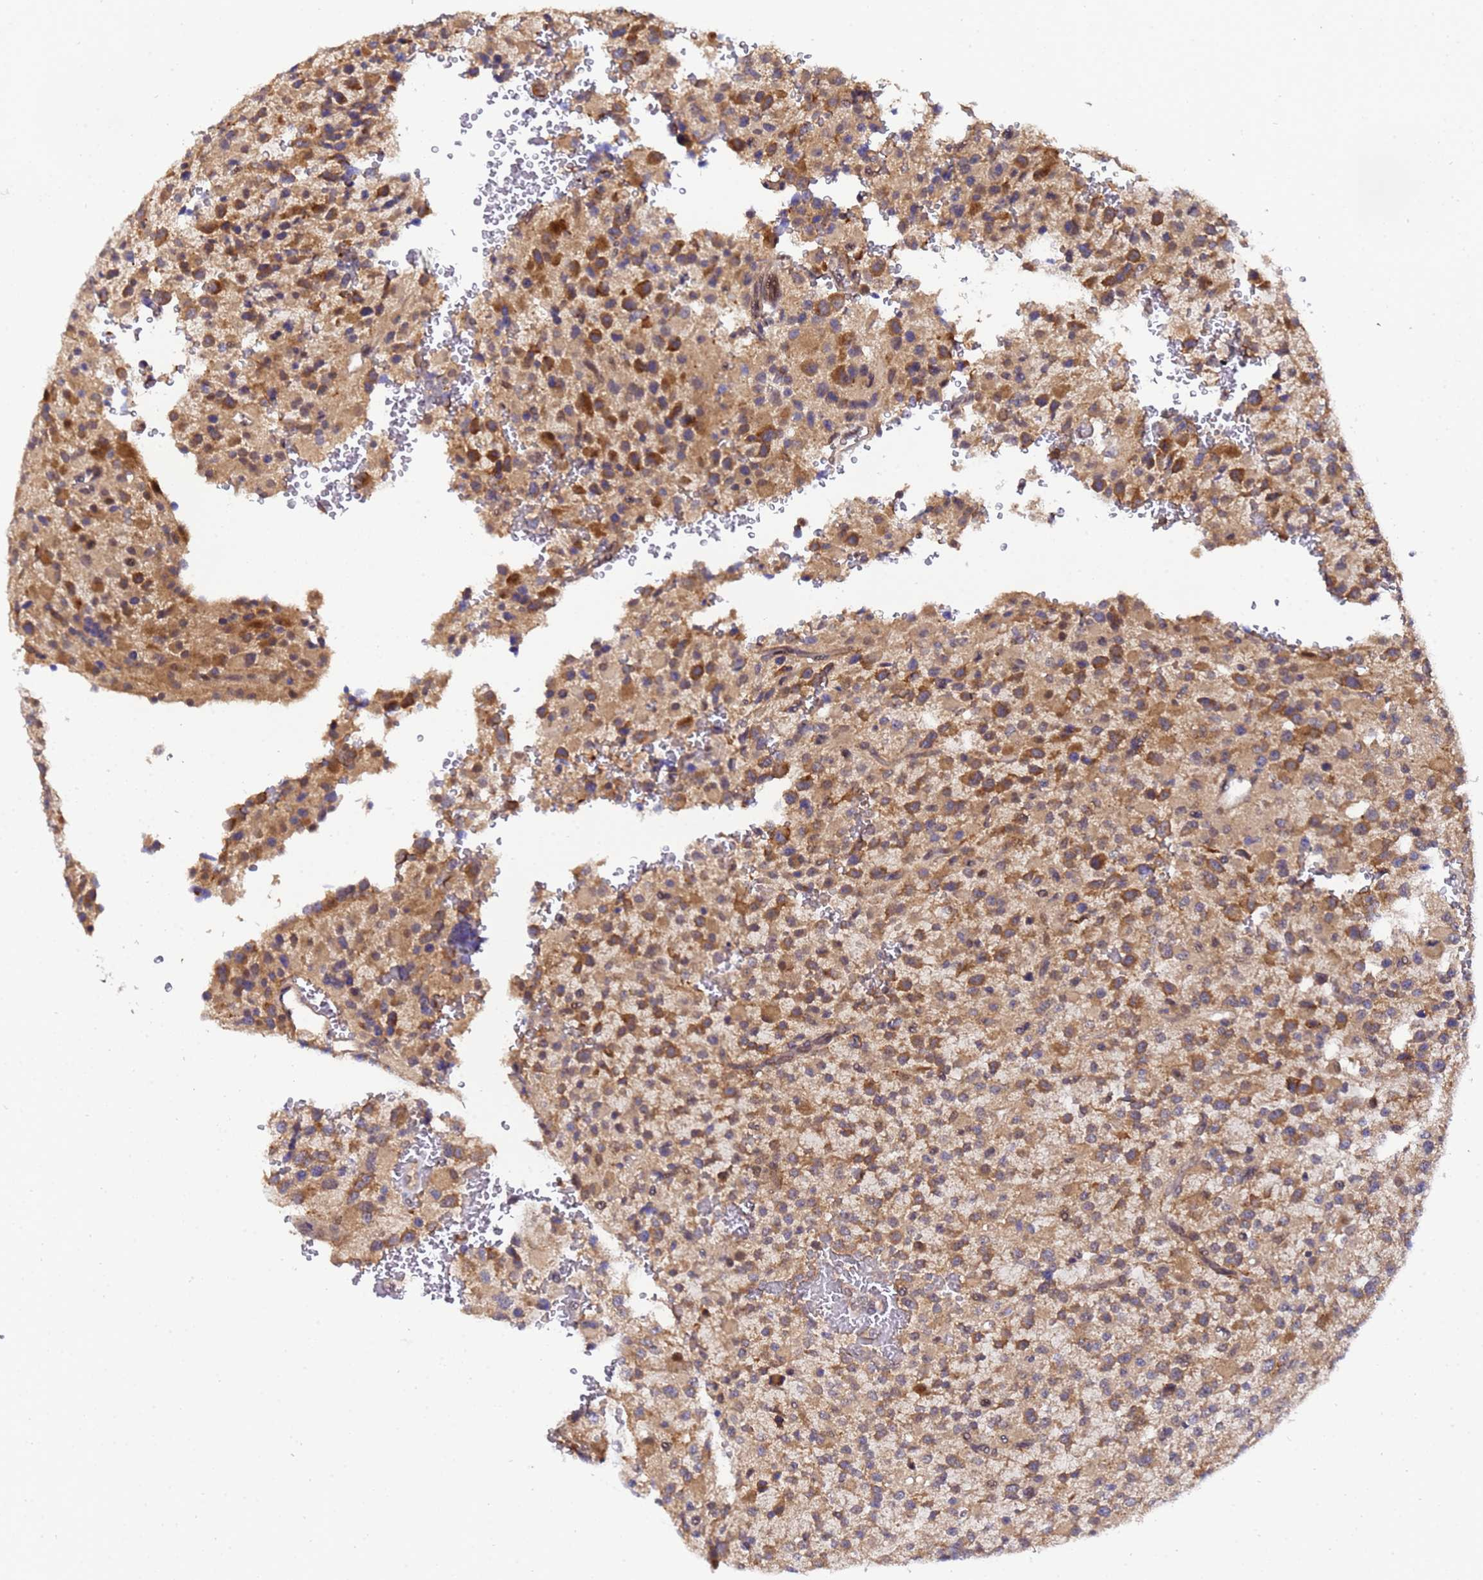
{"staining": {"intensity": "moderate", "quantity": ">75%", "location": "cytoplasmic/membranous"}, "tissue": "glioma", "cell_type": "Tumor cells", "image_type": "cancer", "snomed": [{"axis": "morphology", "description": "Glioma, malignant, High grade"}, {"axis": "topography", "description": "Brain"}], "caption": "Malignant glioma (high-grade) stained for a protein shows moderate cytoplasmic/membranous positivity in tumor cells.", "gene": "ANAPC13", "patient": {"sex": "male", "age": 34}}